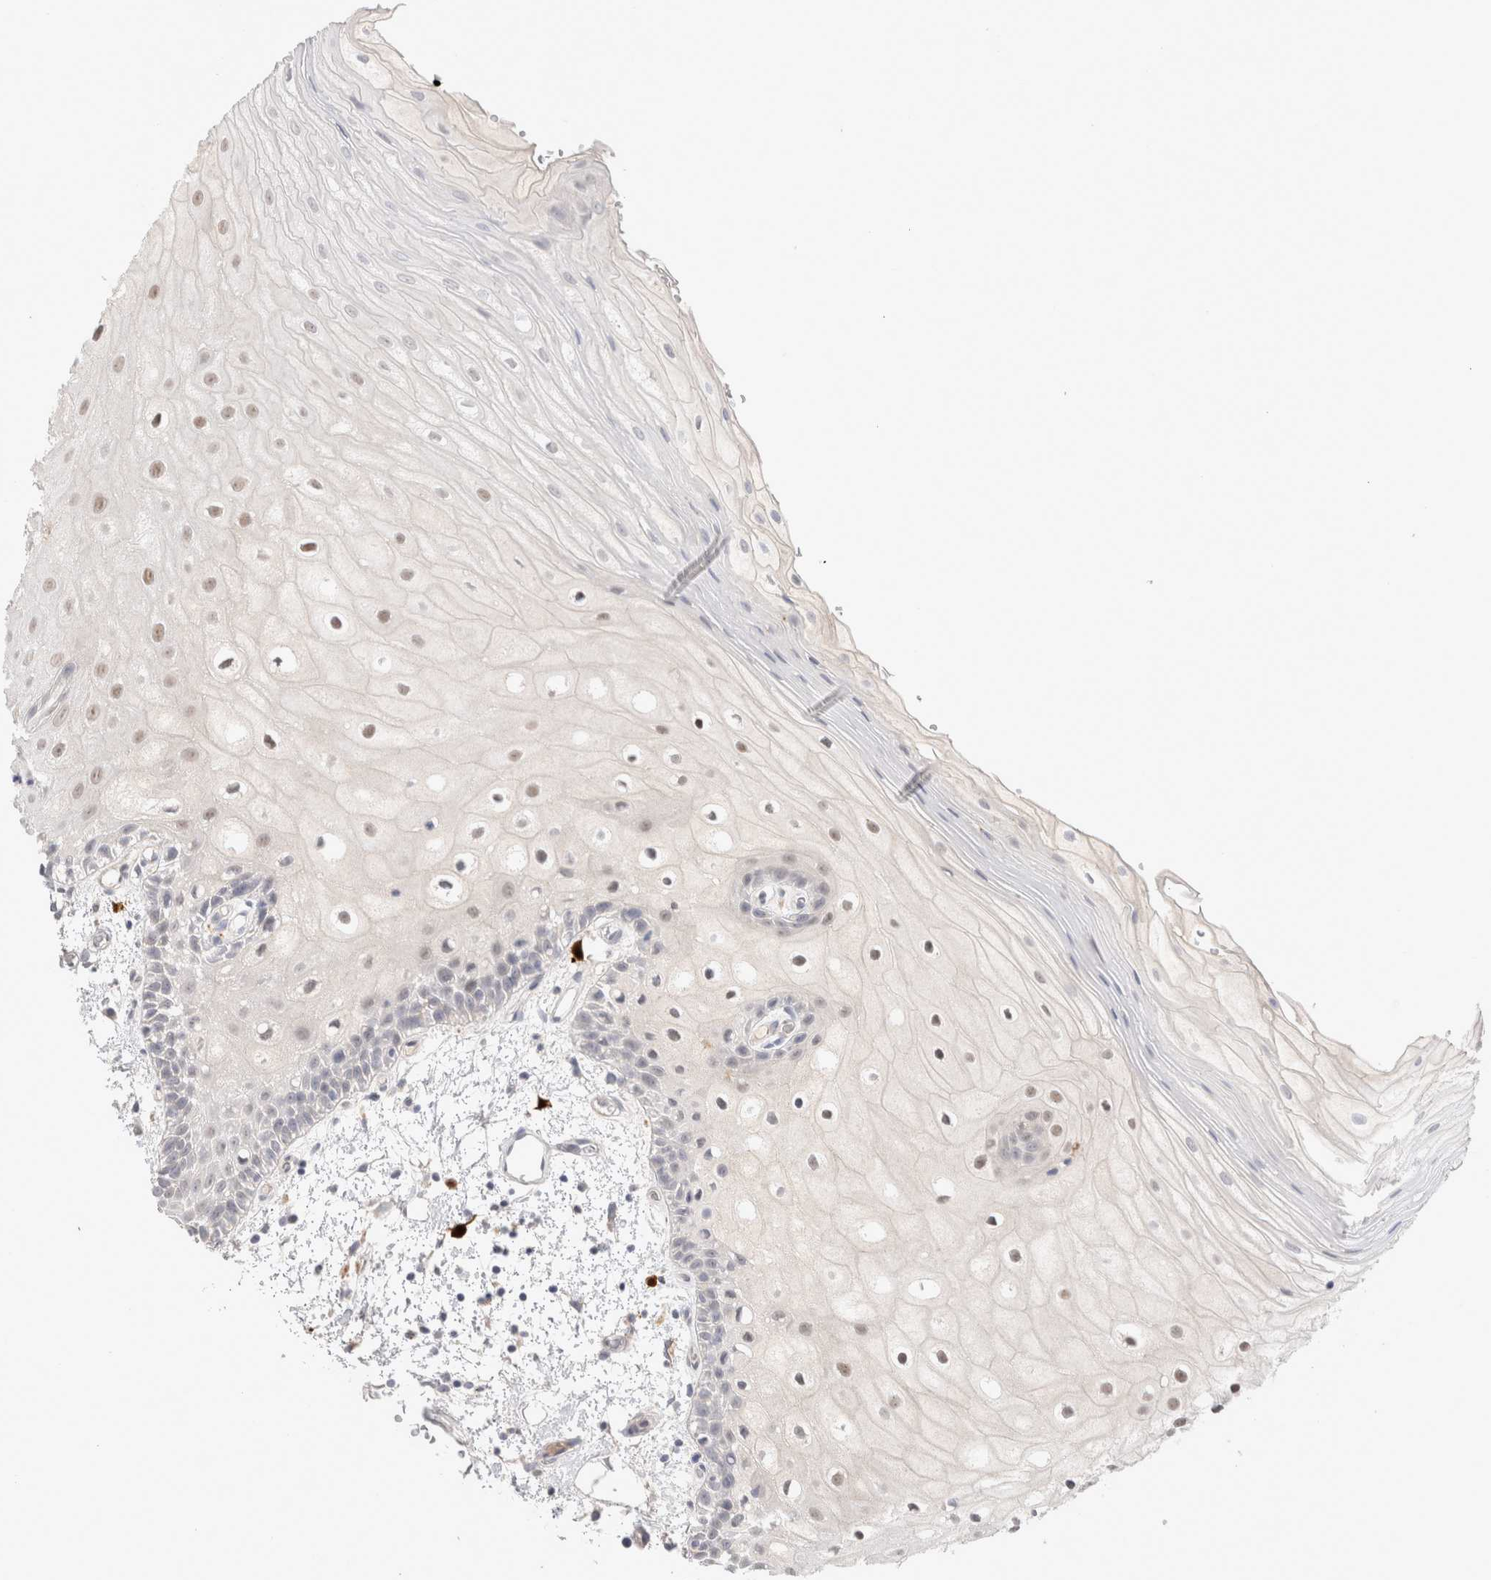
{"staining": {"intensity": "weak", "quantity": "<25%", "location": "nuclear"}, "tissue": "oral mucosa", "cell_type": "Squamous epithelial cells", "image_type": "normal", "snomed": [{"axis": "morphology", "description": "Normal tissue, NOS"}, {"axis": "topography", "description": "Oral tissue"}], "caption": "This is an immunohistochemistry (IHC) histopathology image of benign human oral mucosa. There is no expression in squamous epithelial cells.", "gene": "HPGDS", "patient": {"sex": "male", "age": 52}}